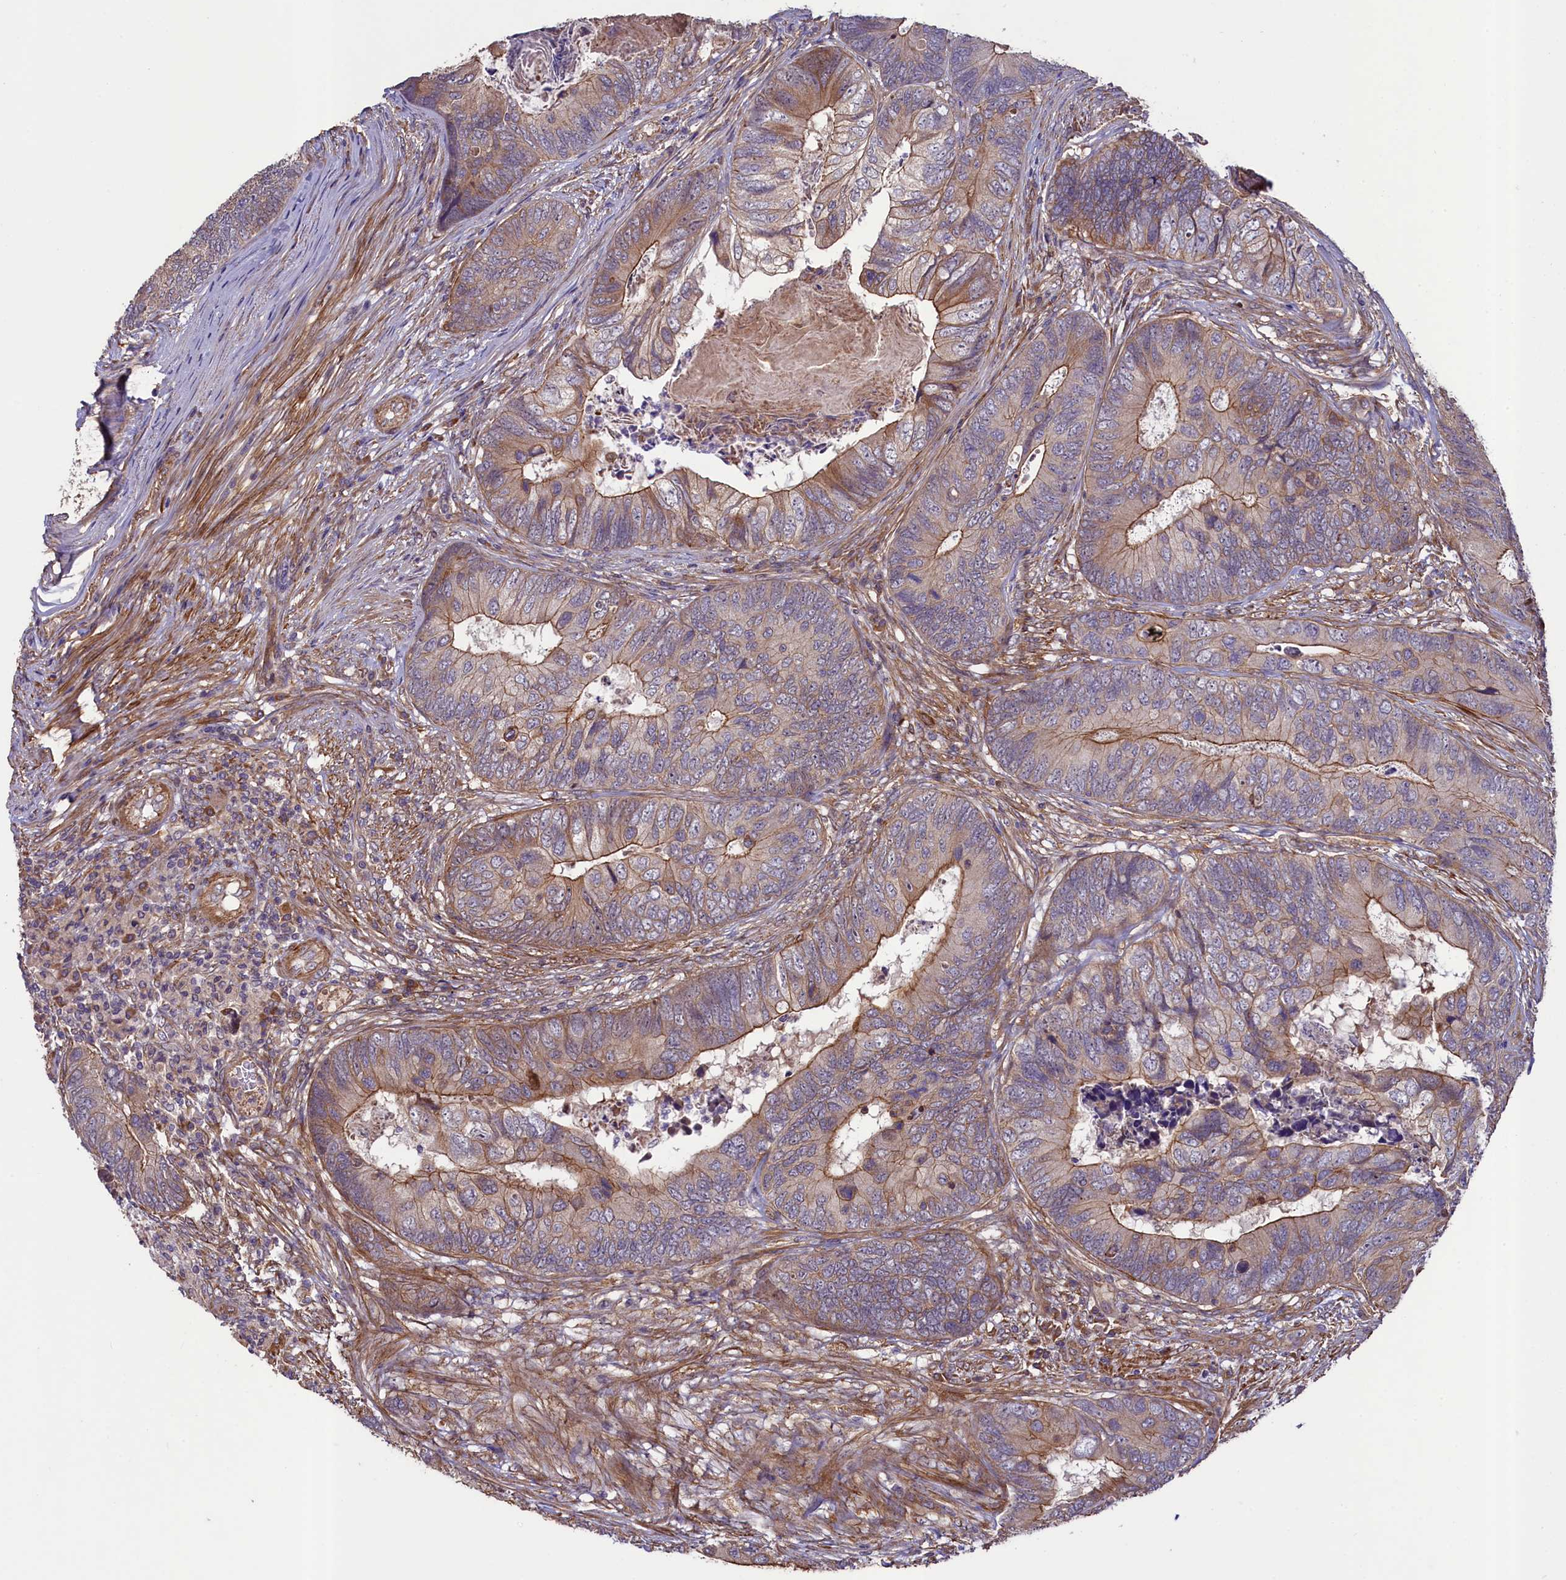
{"staining": {"intensity": "moderate", "quantity": "25%-75%", "location": "cytoplasmic/membranous"}, "tissue": "colorectal cancer", "cell_type": "Tumor cells", "image_type": "cancer", "snomed": [{"axis": "morphology", "description": "Adenocarcinoma, NOS"}, {"axis": "topography", "description": "Colon"}], "caption": "High-power microscopy captured an IHC photomicrograph of adenocarcinoma (colorectal), revealing moderate cytoplasmic/membranous staining in approximately 25%-75% of tumor cells.", "gene": "CCDC102A", "patient": {"sex": "female", "age": 67}}